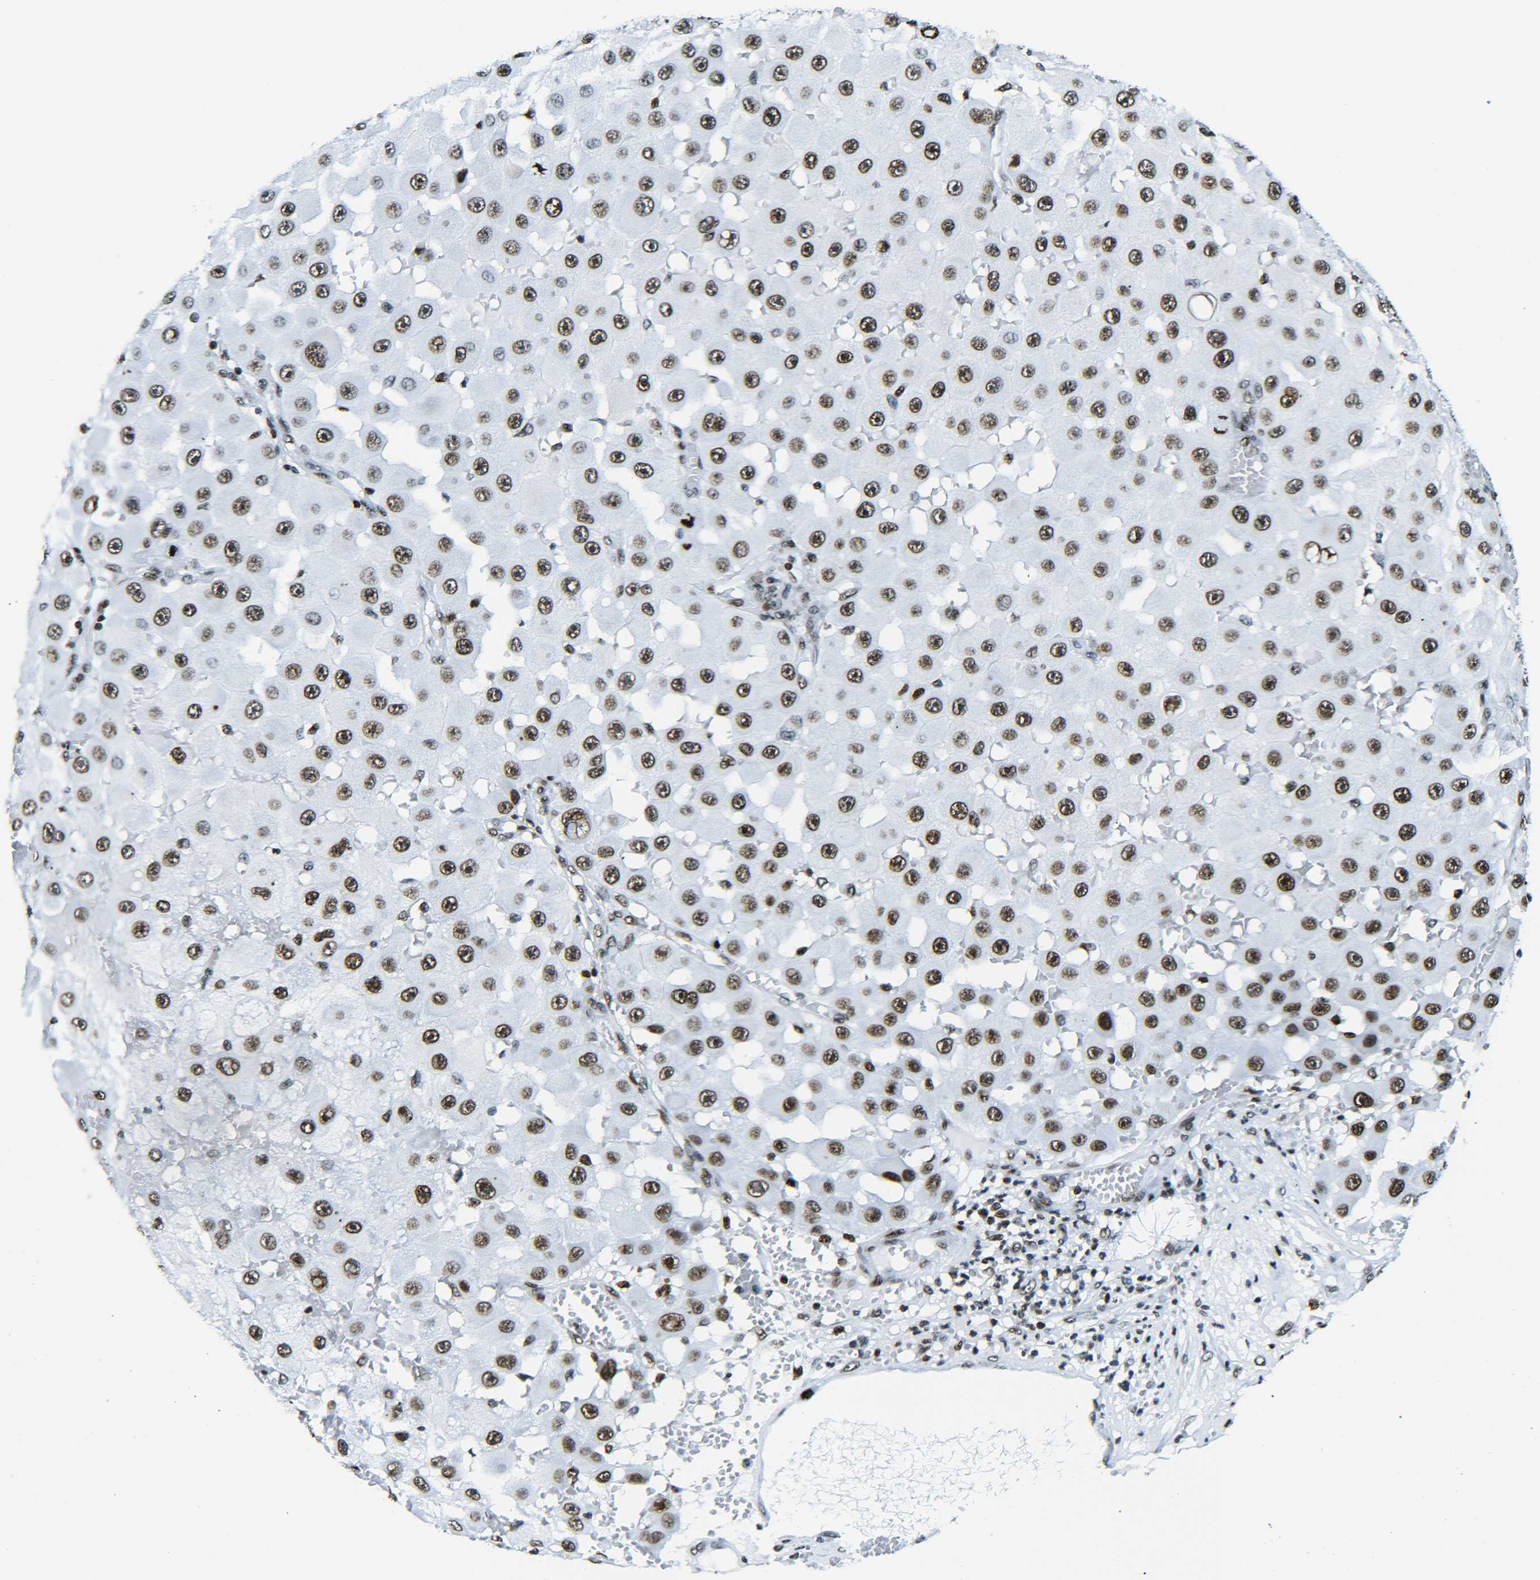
{"staining": {"intensity": "strong", "quantity": ">75%", "location": "nuclear"}, "tissue": "melanoma", "cell_type": "Tumor cells", "image_type": "cancer", "snomed": [{"axis": "morphology", "description": "Malignant melanoma, NOS"}, {"axis": "topography", "description": "Skin"}], "caption": "Malignant melanoma tissue demonstrates strong nuclear positivity in approximately >75% of tumor cells, visualized by immunohistochemistry. (DAB IHC, brown staining for protein, blue staining for nuclei).", "gene": "H2AX", "patient": {"sex": "female", "age": 81}}